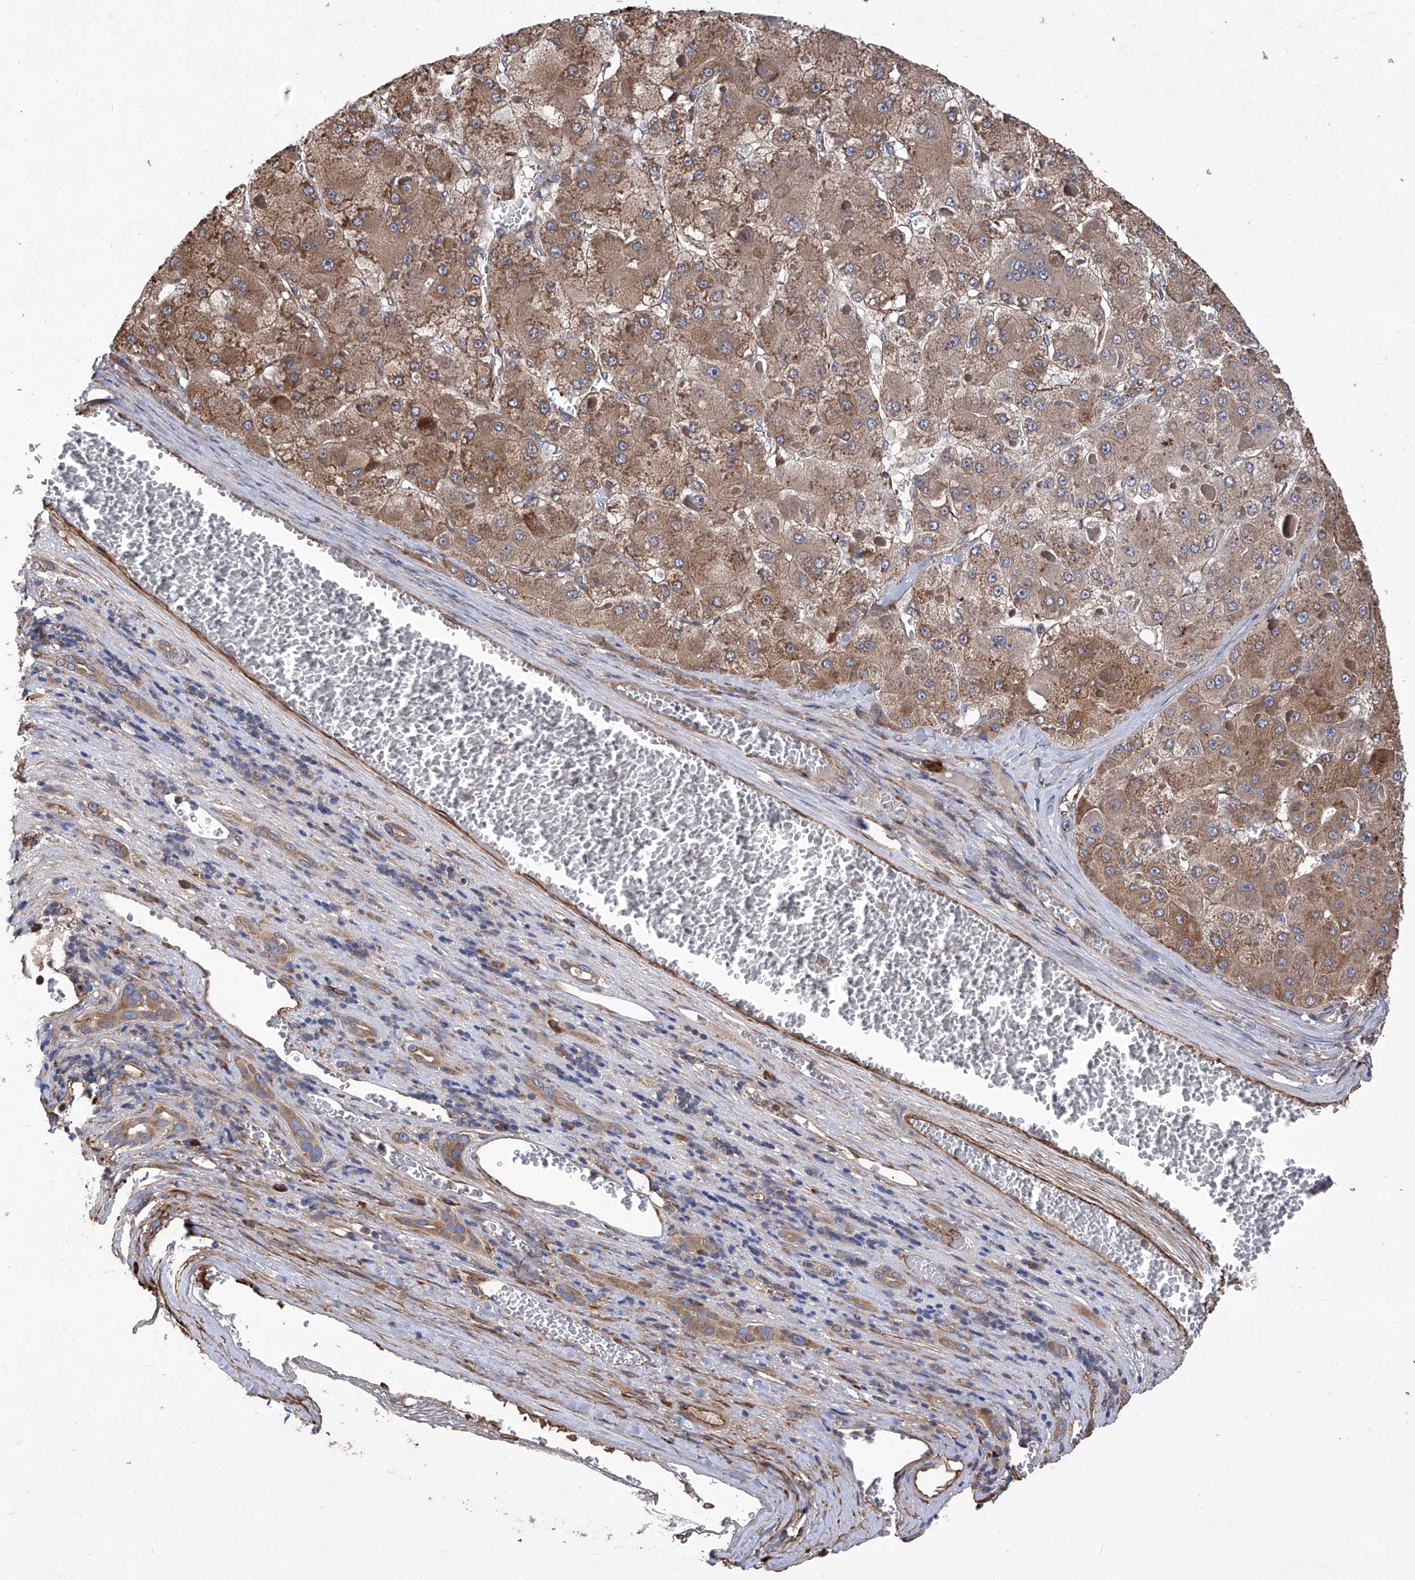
{"staining": {"intensity": "moderate", "quantity": ">75%", "location": "cytoplasmic/membranous"}, "tissue": "liver cancer", "cell_type": "Tumor cells", "image_type": "cancer", "snomed": [{"axis": "morphology", "description": "Carcinoma, Hepatocellular, NOS"}, {"axis": "topography", "description": "Liver"}], "caption": "Liver cancer tissue displays moderate cytoplasmic/membranous expression in about >75% of tumor cells, visualized by immunohistochemistry. Immunohistochemistry stains the protein in brown and the nuclei are stained blue.", "gene": "INPP5B", "patient": {"sex": "female", "age": 73}}